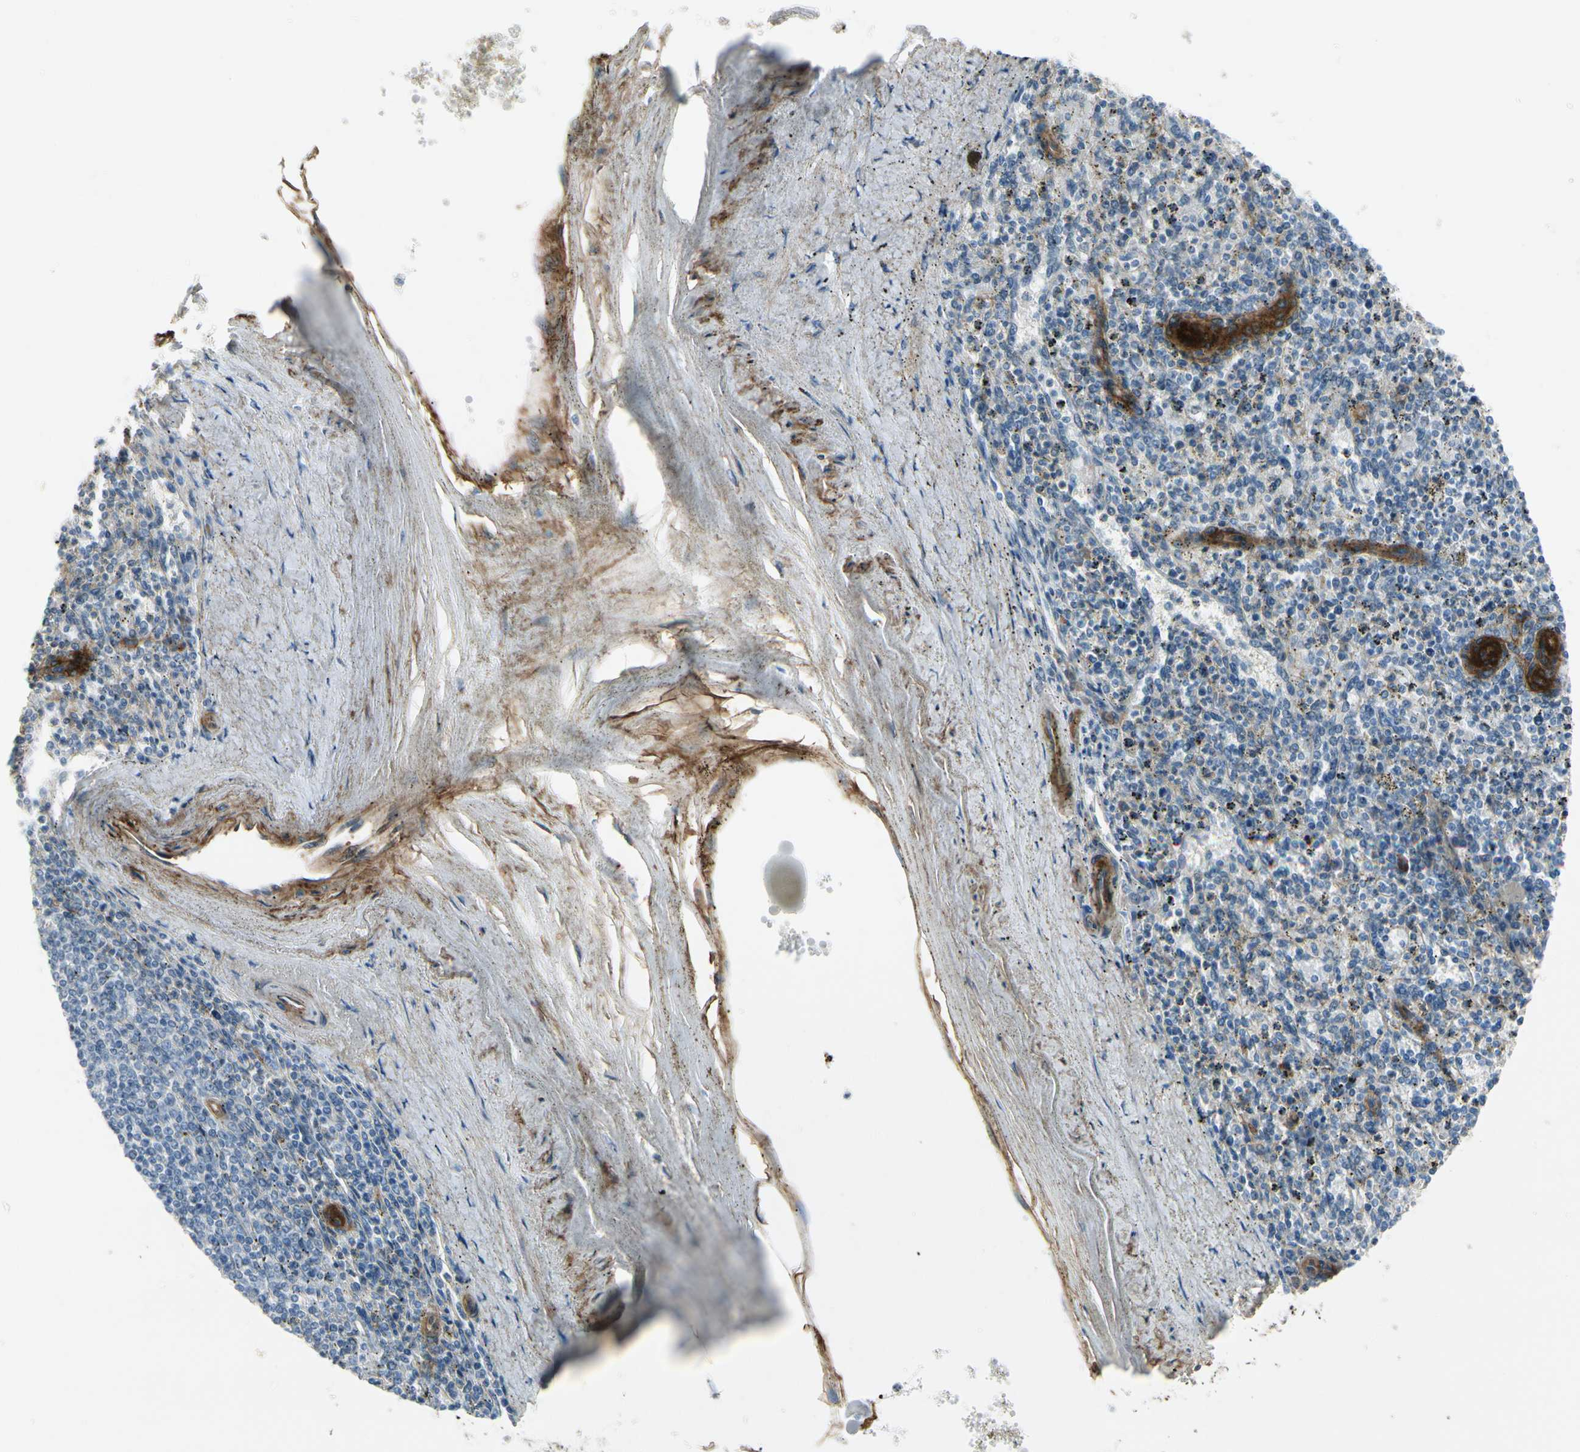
{"staining": {"intensity": "weak", "quantity": "<25%", "location": "cytoplasmic/membranous"}, "tissue": "spleen", "cell_type": "Cells in red pulp", "image_type": "normal", "snomed": [{"axis": "morphology", "description": "Normal tissue, NOS"}, {"axis": "topography", "description": "Spleen"}], "caption": "IHC image of benign spleen: human spleen stained with DAB (3,3'-diaminobenzidine) demonstrates no significant protein expression in cells in red pulp.", "gene": "ITGA3", "patient": {"sex": "male", "age": 72}}